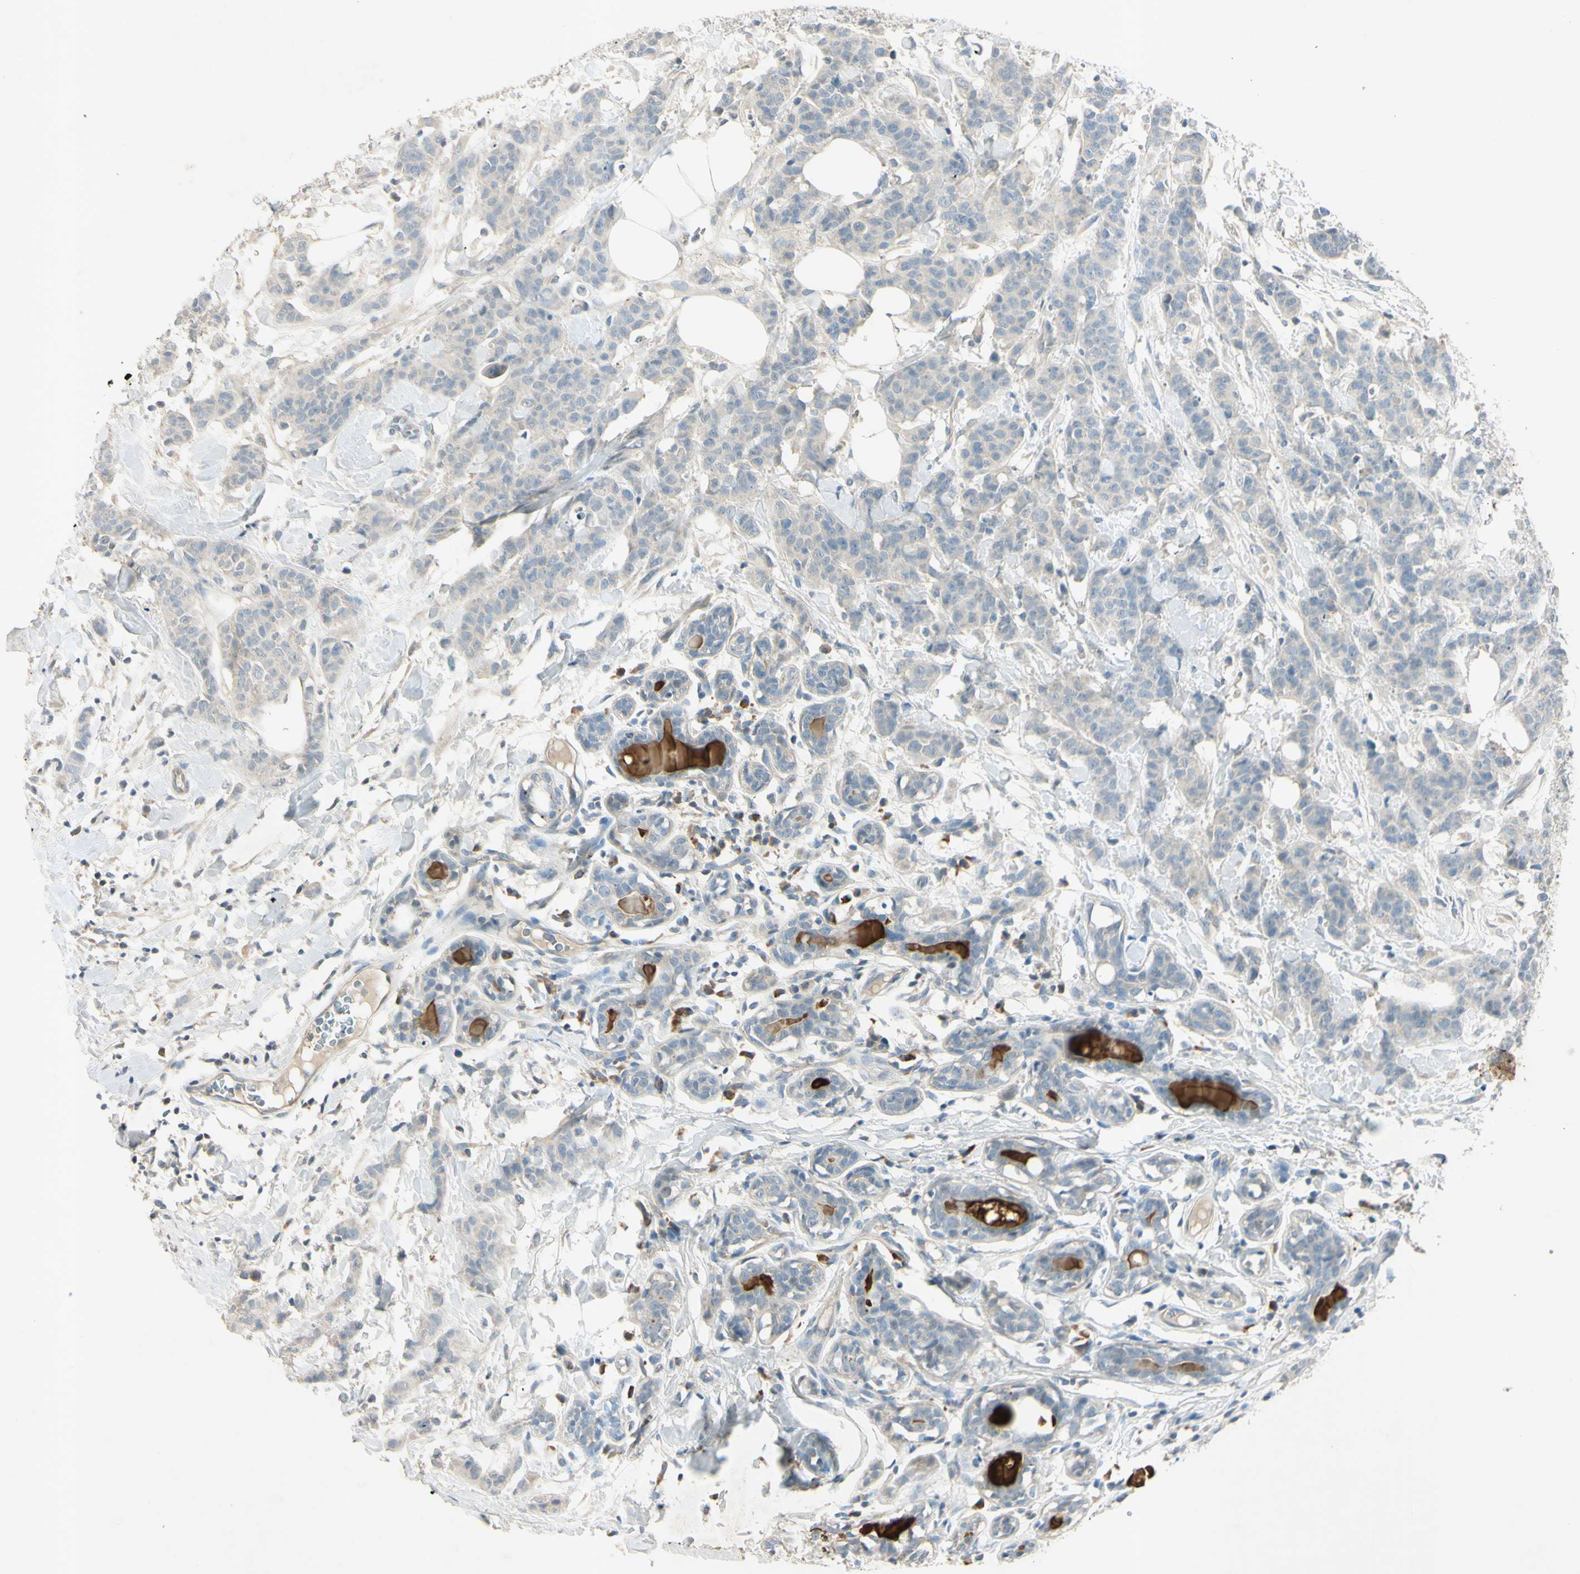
{"staining": {"intensity": "negative", "quantity": "none", "location": "none"}, "tissue": "breast cancer", "cell_type": "Tumor cells", "image_type": "cancer", "snomed": [{"axis": "morphology", "description": "Normal tissue, NOS"}, {"axis": "morphology", "description": "Duct carcinoma"}, {"axis": "topography", "description": "Breast"}], "caption": "Protein analysis of breast cancer (intraductal carcinoma) exhibits no significant positivity in tumor cells.", "gene": "AATK", "patient": {"sex": "female", "age": 40}}